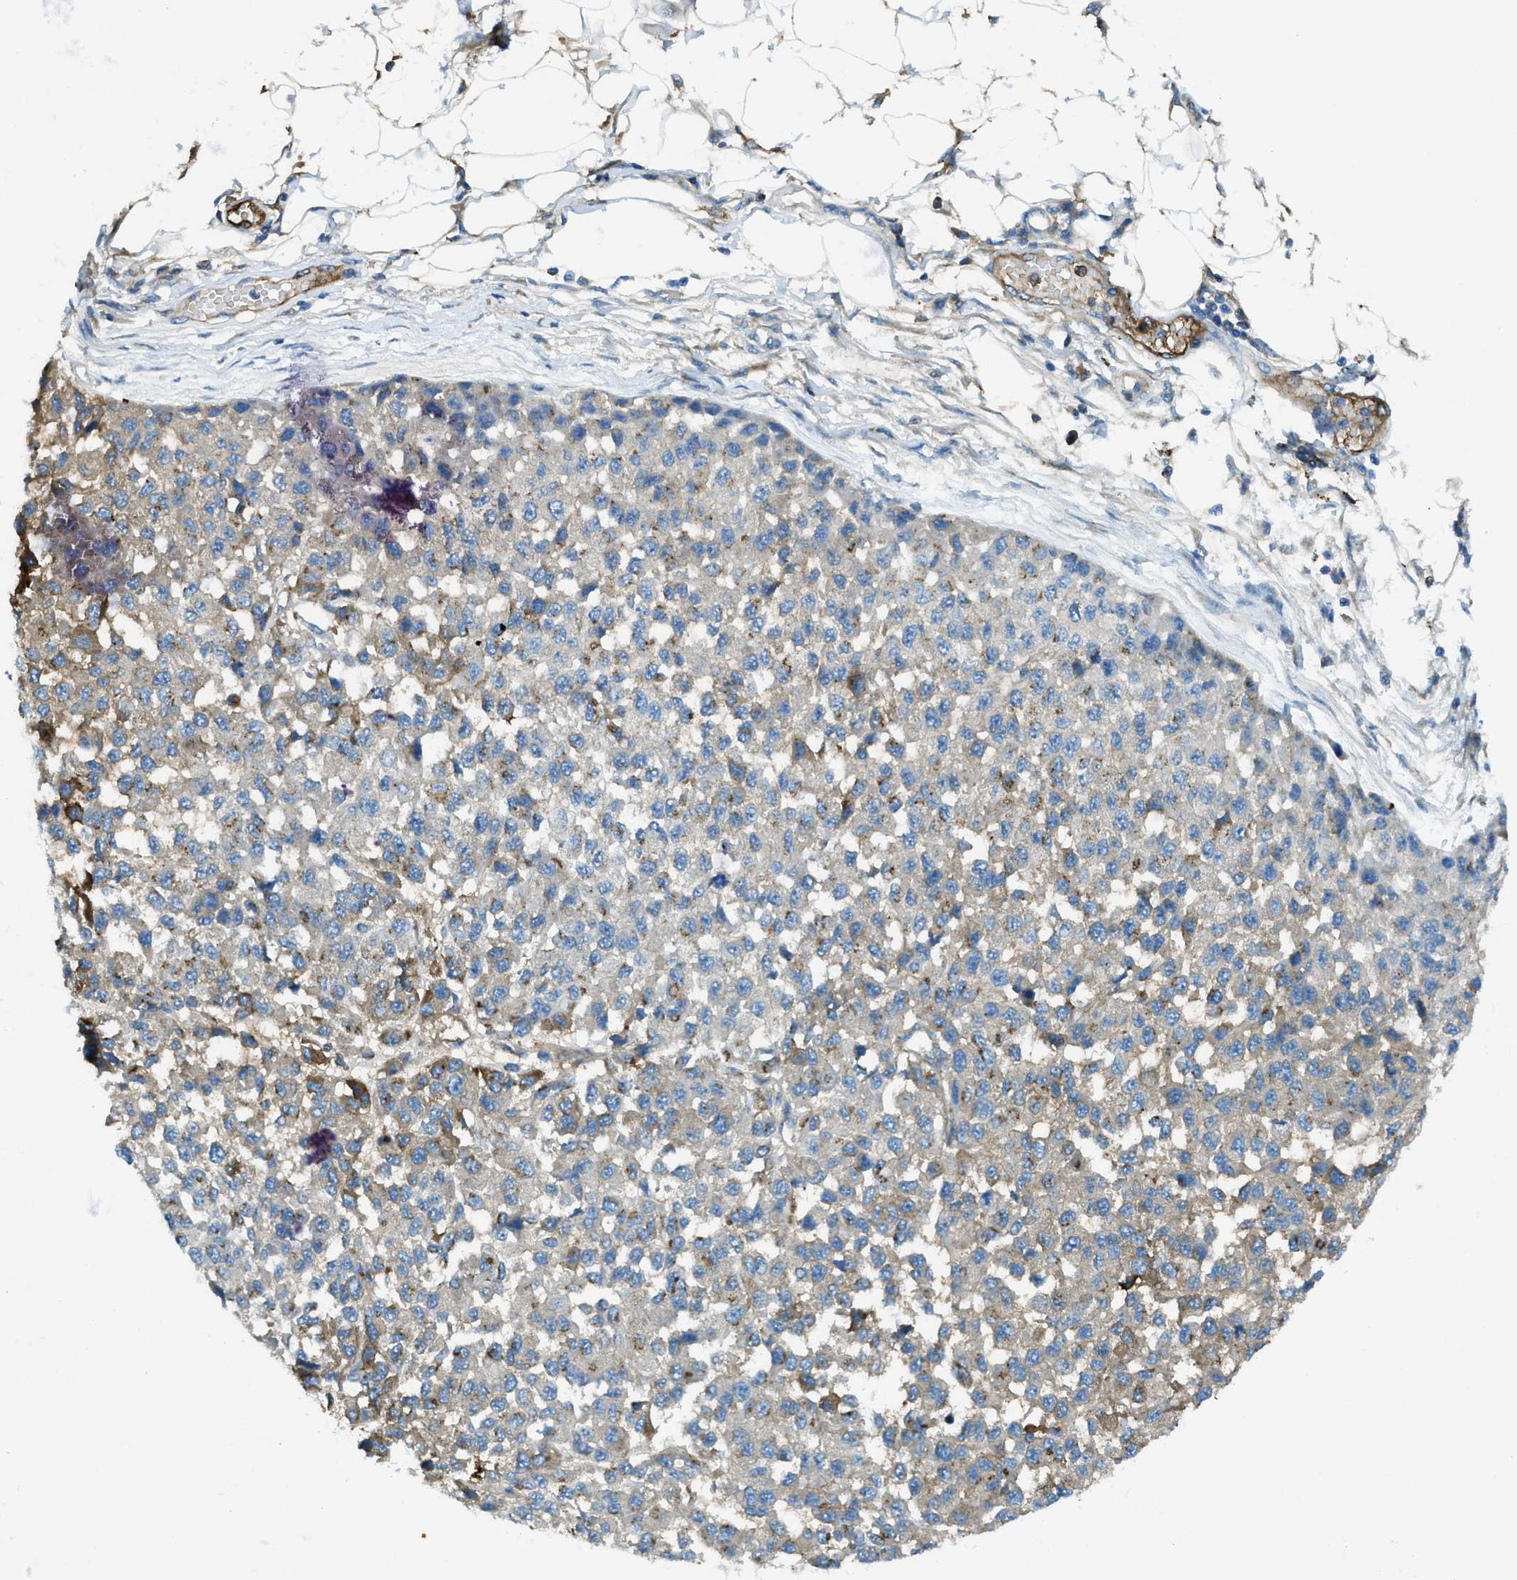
{"staining": {"intensity": "weak", "quantity": "25%-75%", "location": "cytoplasmic/membranous"}, "tissue": "melanoma", "cell_type": "Tumor cells", "image_type": "cancer", "snomed": [{"axis": "morphology", "description": "Normal tissue, NOS"}, {"axis": "morphology", "description": "Malignant melanoma, NOS"}, {"axis": "topography", "description": "Skin"}], "caption": "DAB immunohistochemical staining of human malignant melanoma reveals weak cytoplasmic/membranous protein positivity in approximately 25%-75% of tumor cells.", "gene": "TRIM59", "patient": {"sex": "male", "age": 62}}